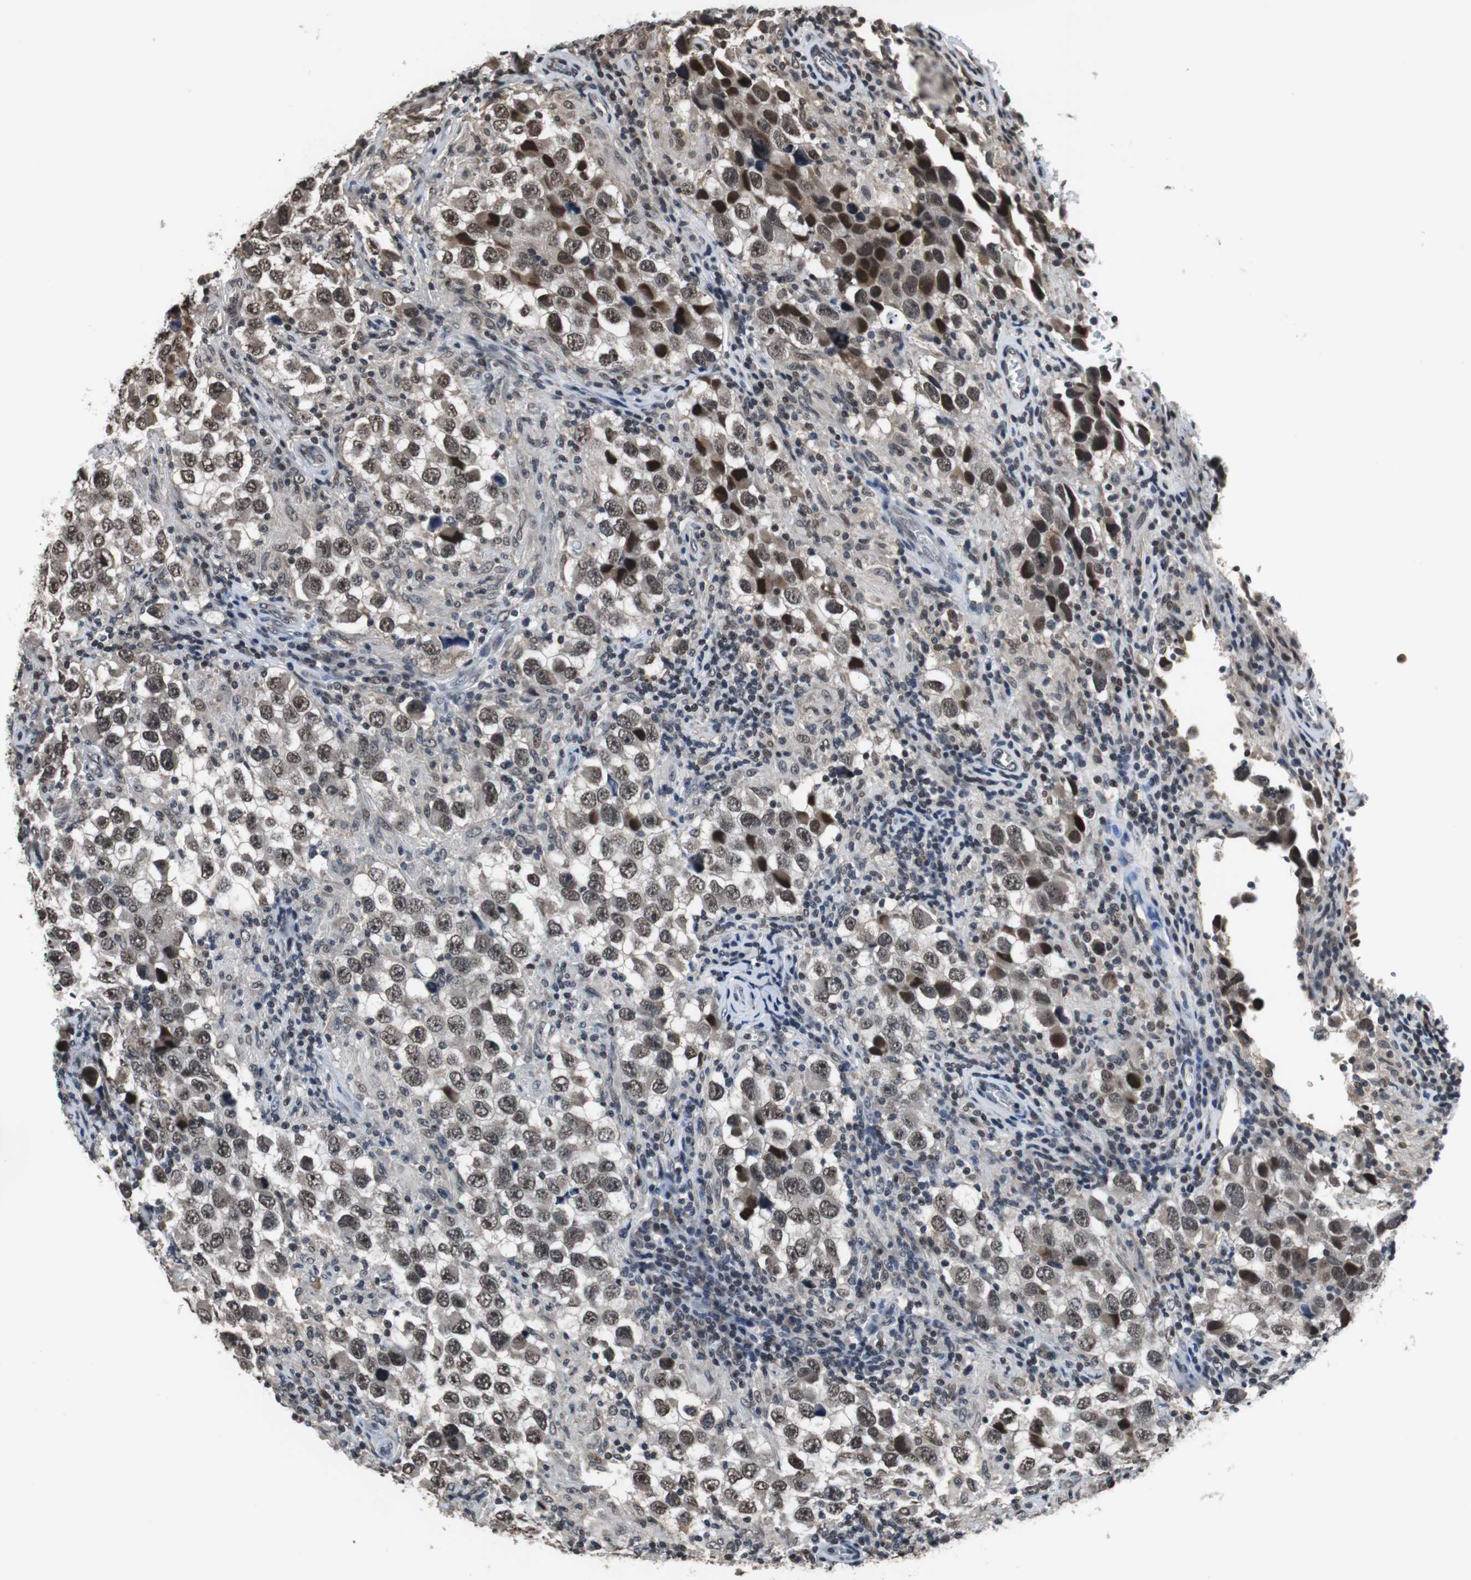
{"staining": {"intensity": "strong", "quantity": ">75%", "location": "nuclear"}, "tissue": "testis cancer", "cell_type": "Tumor cells", "image_type": "cancer", "snomed": [{"axis": "morphology", "description": "Carcinoma, Embryonal, NOS"}, {"axis": "topography", "description": "Testis"}], "caption": "The histopathology image shows staining of embryonal carcinoma (testis), revealing strong nuclear protein expression (brown color) within tumor cells.", "gene": "REST", "patient": {"sex": "male", "age": 21}}